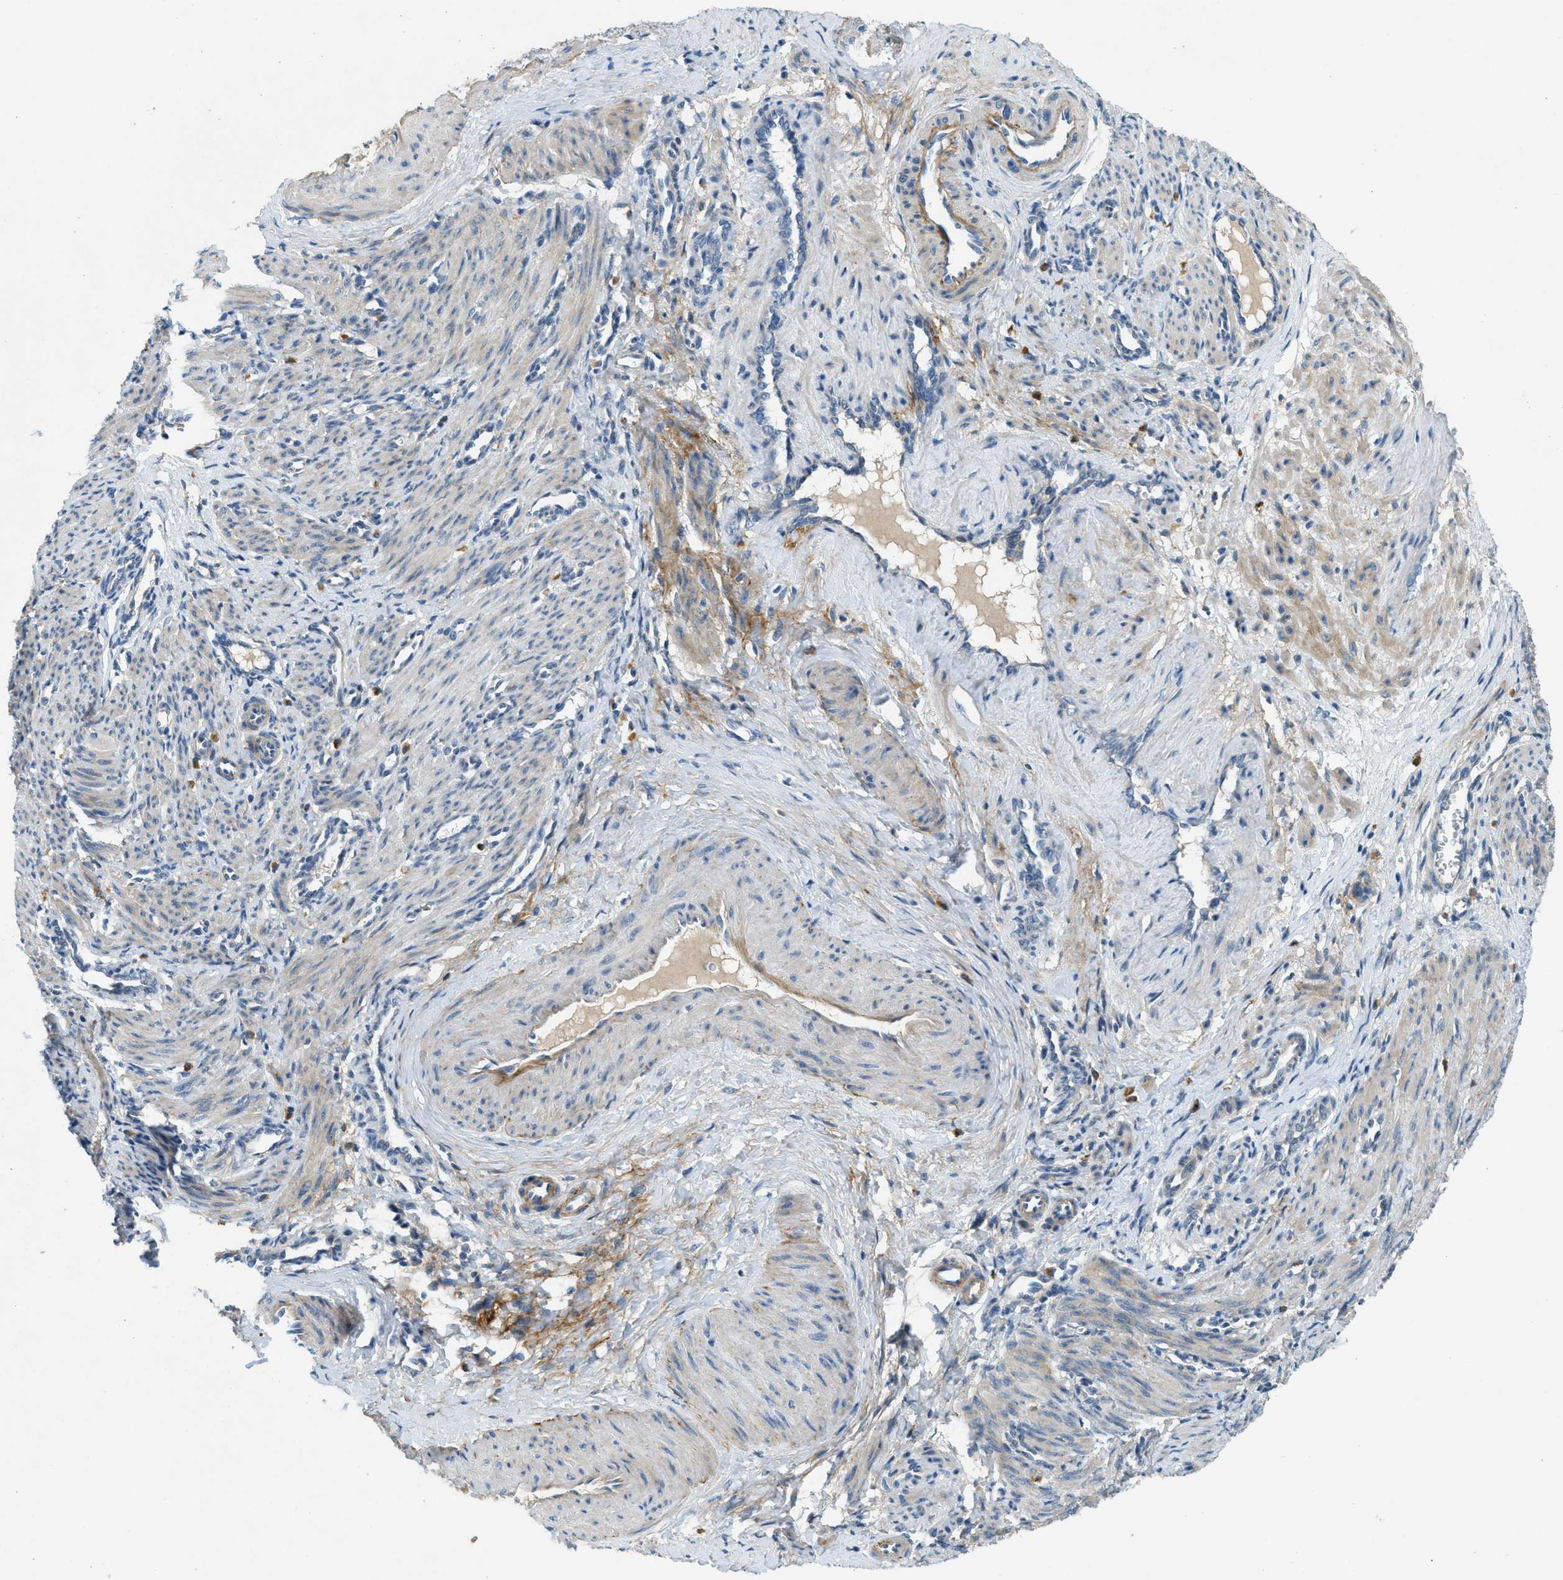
{"staining": {"intensity": "moderate", "quantity": "25%-75%", "location": "cytoplasmic/membranous"}, "tissue": "smooth muscle", "cell_type": "Smooth muscle cells", "image_type": "normal", "snomed": [{"axis": "morphology", "description": "Normal tissue, NOS"}, {"axis": "topography", "description": "Endometrium"}], "caption": "Immunohistochemistry (DAB) staining of normal human smooth muscle demonstrates moderate cytoplasmic/membranous protein staining in about 25%-75% of smooth muscle cells.", "gene": "SNX14", "patient": {"sex": "female", "age": 33}}